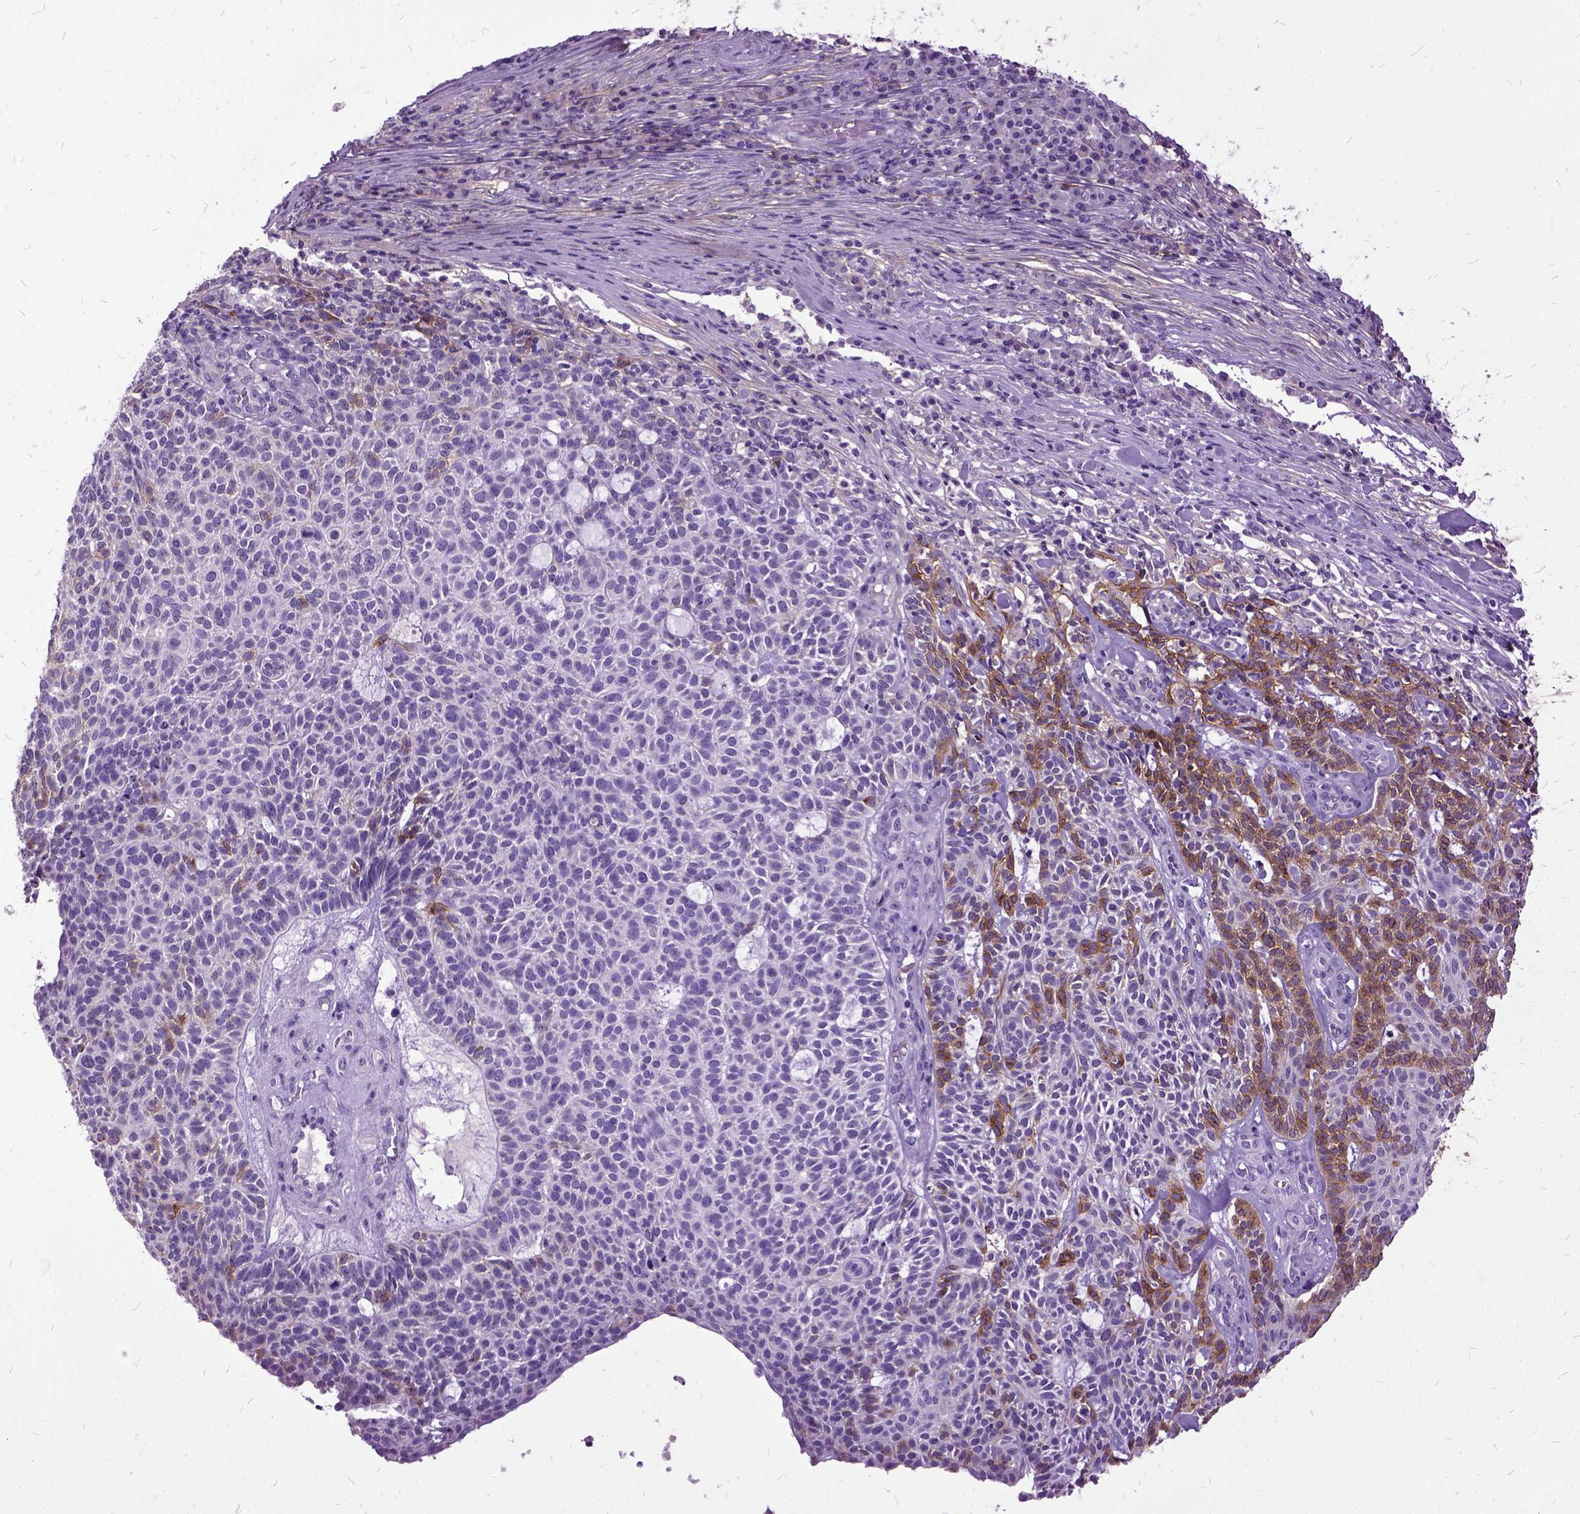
{"staining": {"intensity": "negative", "quantity": "none", "location": "none"}, "tissue": "skin cancer", "cell_type": "Tumor cells", "image_type": "cancer", "snomed": [{"axis": "morphology", "description": "Squamous cell carcinoma, NOS"}, {"axis": "topography", "description": "Skin"}], "caption": "The histopathology image reveals no significant expression in tumor cells of skin cancer.", "gene": "MME", "patient": {"sex": "female", "age": 90}}